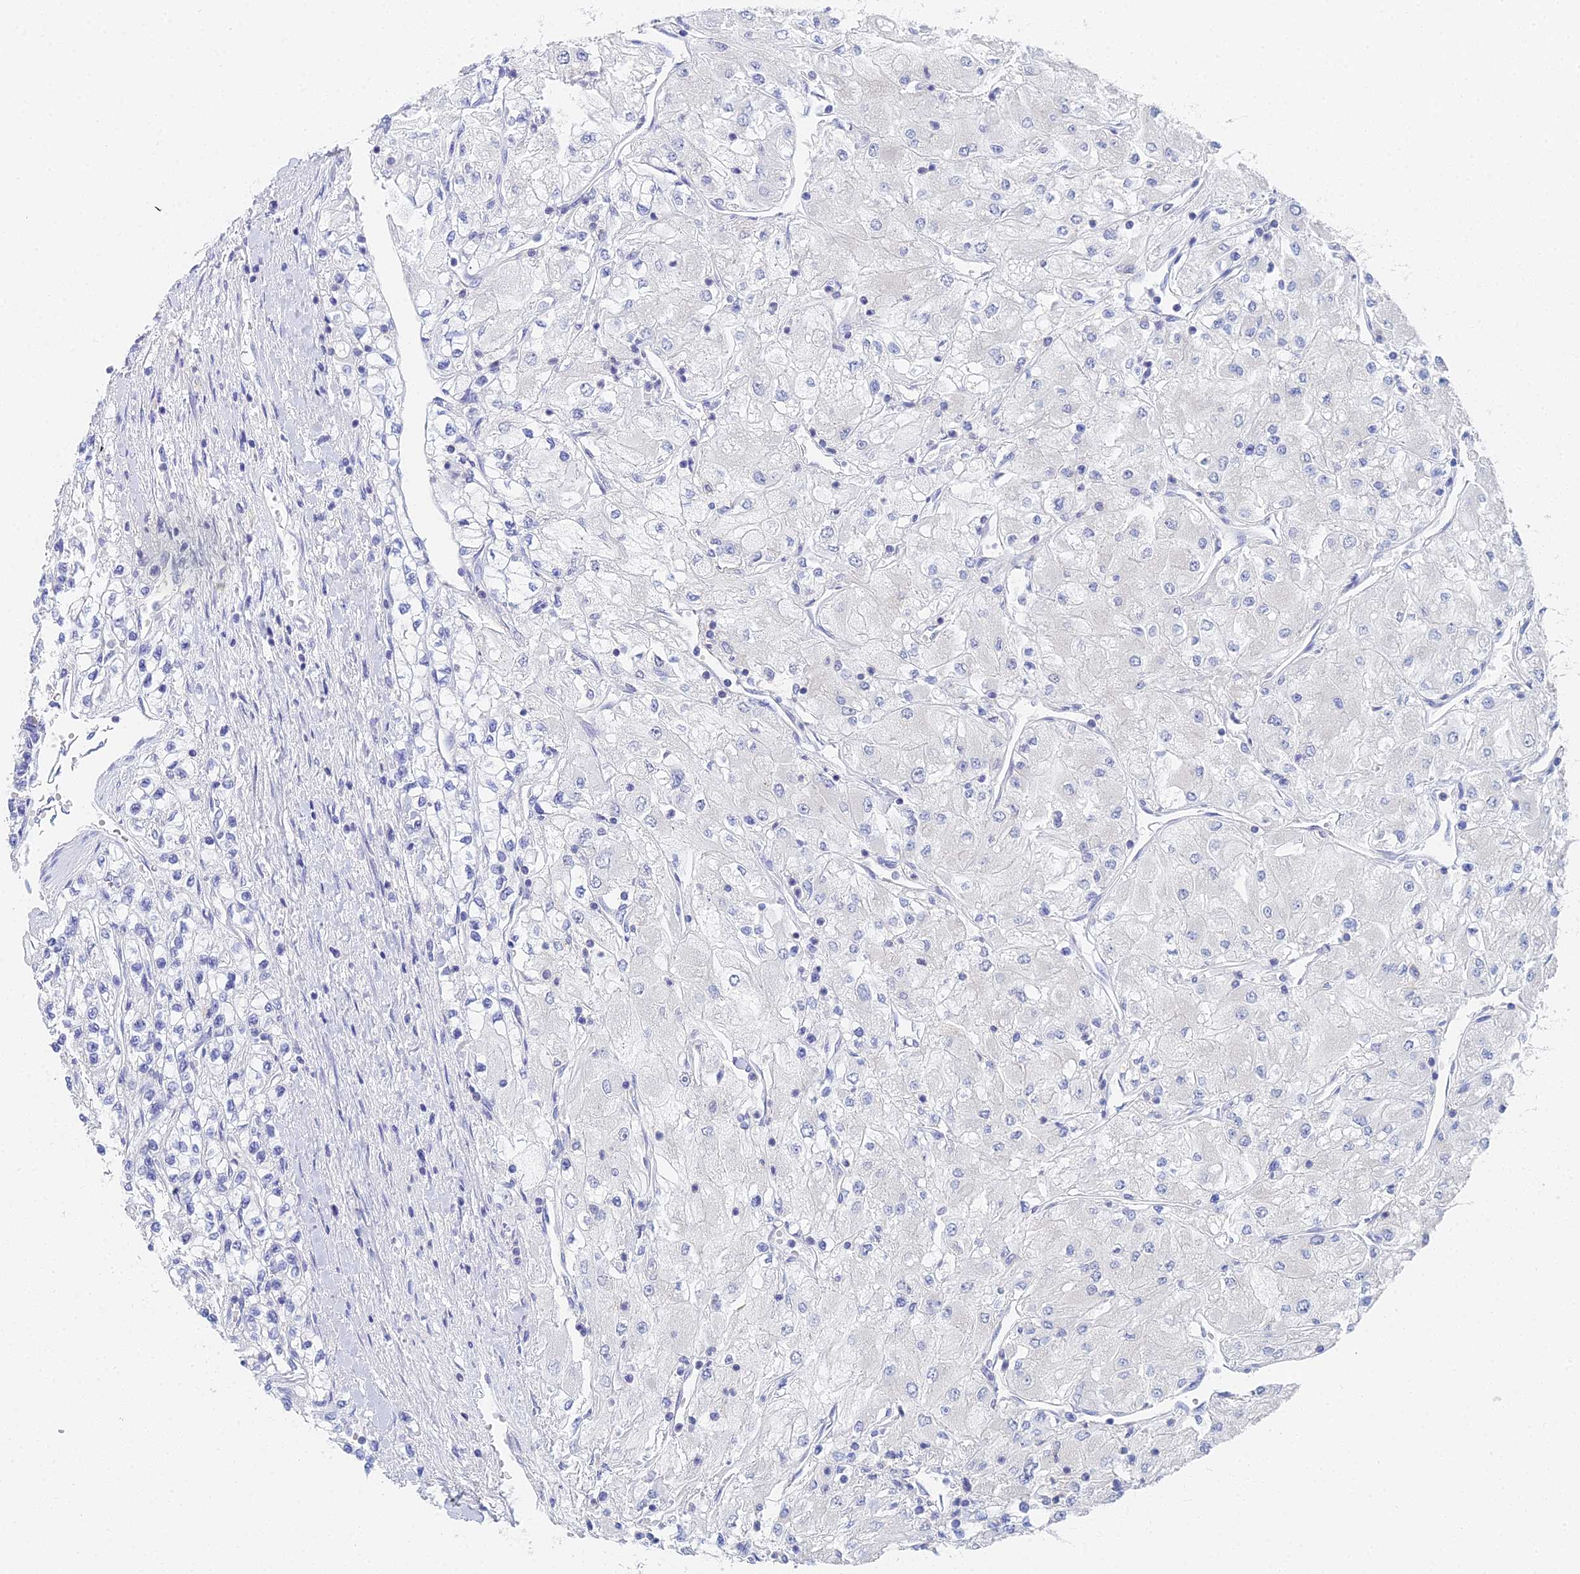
{"staining": {"intensity": "negative", "quantity": "none", "location": "none"}, "tissue": "renal cancer", "cell_type": "Tumor cells", "image_type": "cancer", "snomed": [{"axis": "morphology", "description": "Adenocarcinoma, NOS"}, {"axis": "topography", "description": "Kidney"}], "caption": "High magnification brightfield microscopy of adenocarcinoma (renal) stained with DAB (3,3'-diaminobenzidine) (brown) and counterstained with hematoxylin (blue): tumor cells show no significant staining.", "gene": "MCM2", "patient": {"sex": "male", "age": 80}}